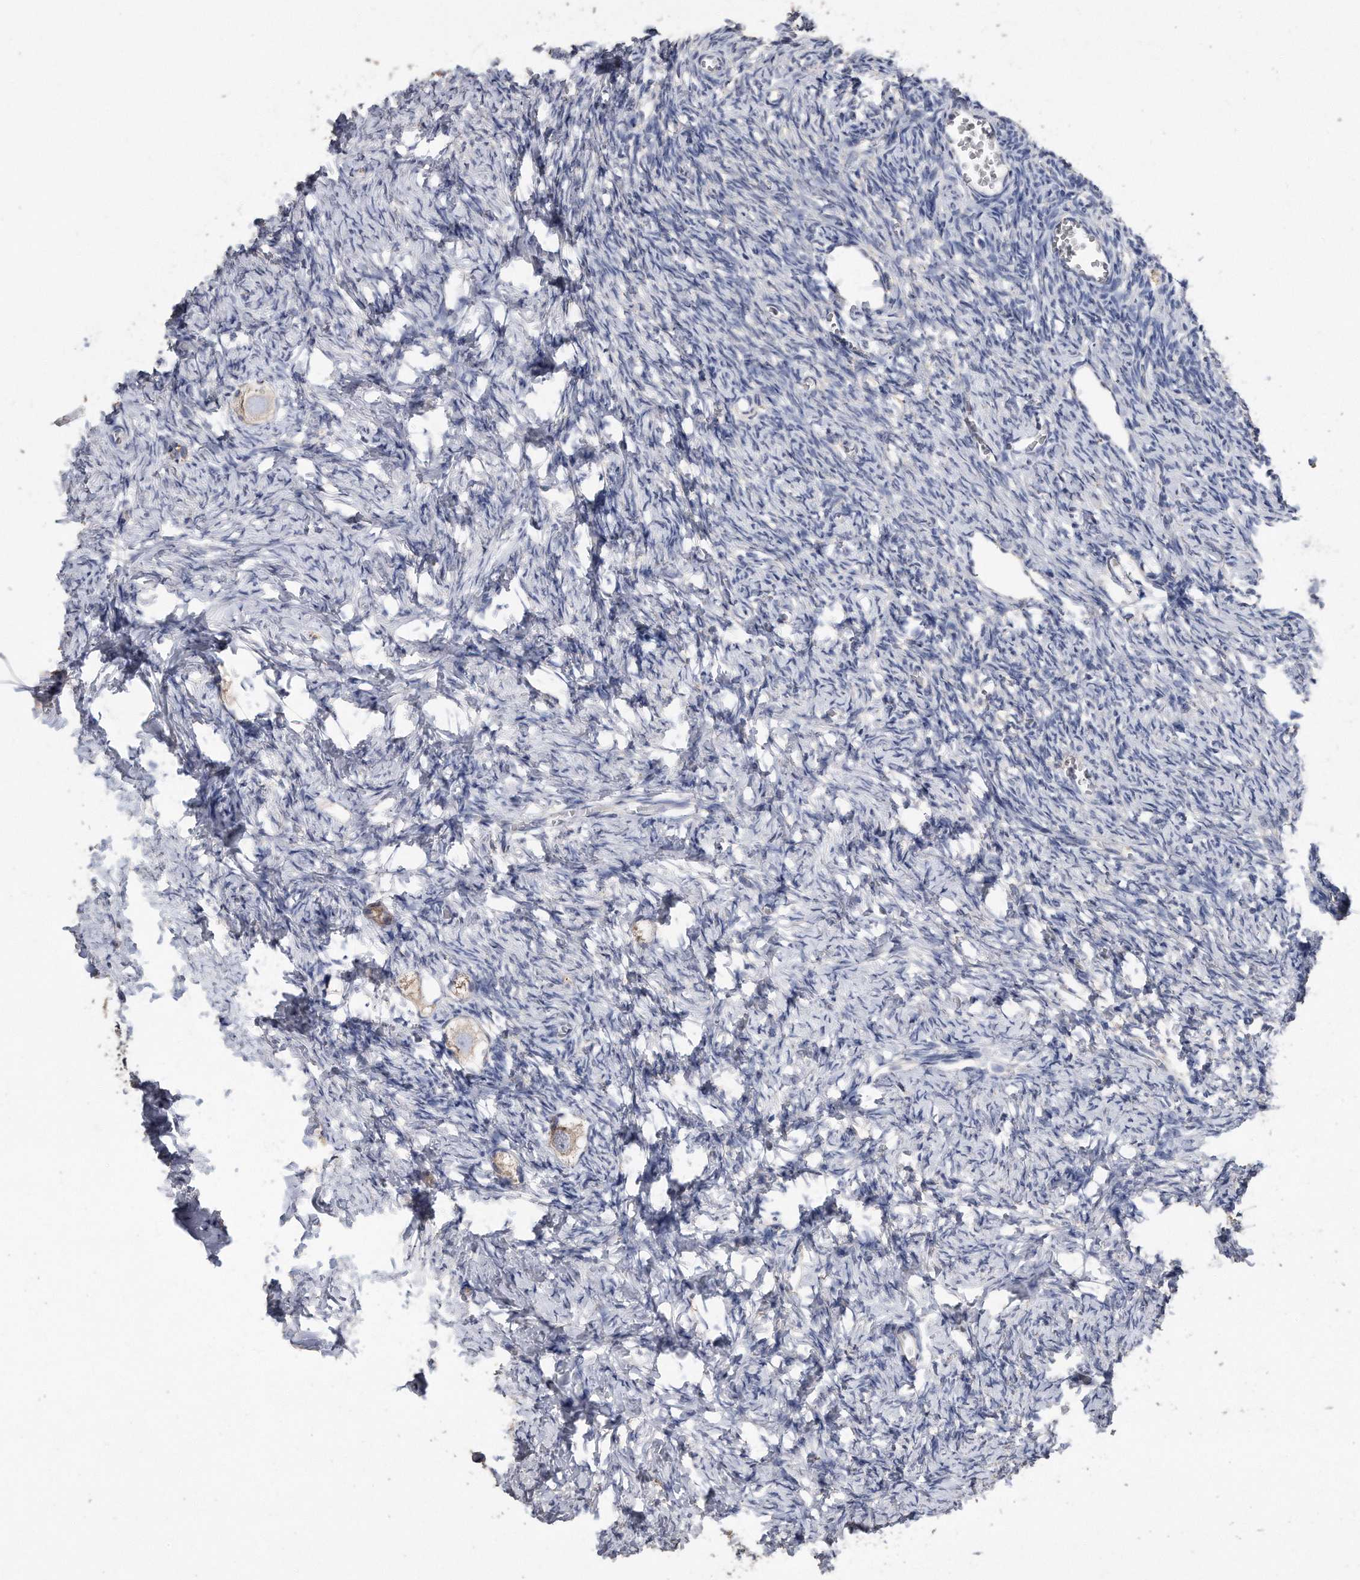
{"staining": {"intensity": "weak", "quantity": "<25%", "location": "cytoplasmic/membranous"}, "tissue": "ovary", "cell_type": "Follicle cells", "image_type": "normal", "snomed": [{"axis": "morphology", "description": "Normal tissue, NOS"}, {"axis": "topography", "description": "Ovary"}], "caption": "Immunohistochemical staining of unremarkable human ovary demonstrates no significant positivity in follicle cells.", "gene": "CDCP1", "patient": {"sex": "female", "age": 27}}